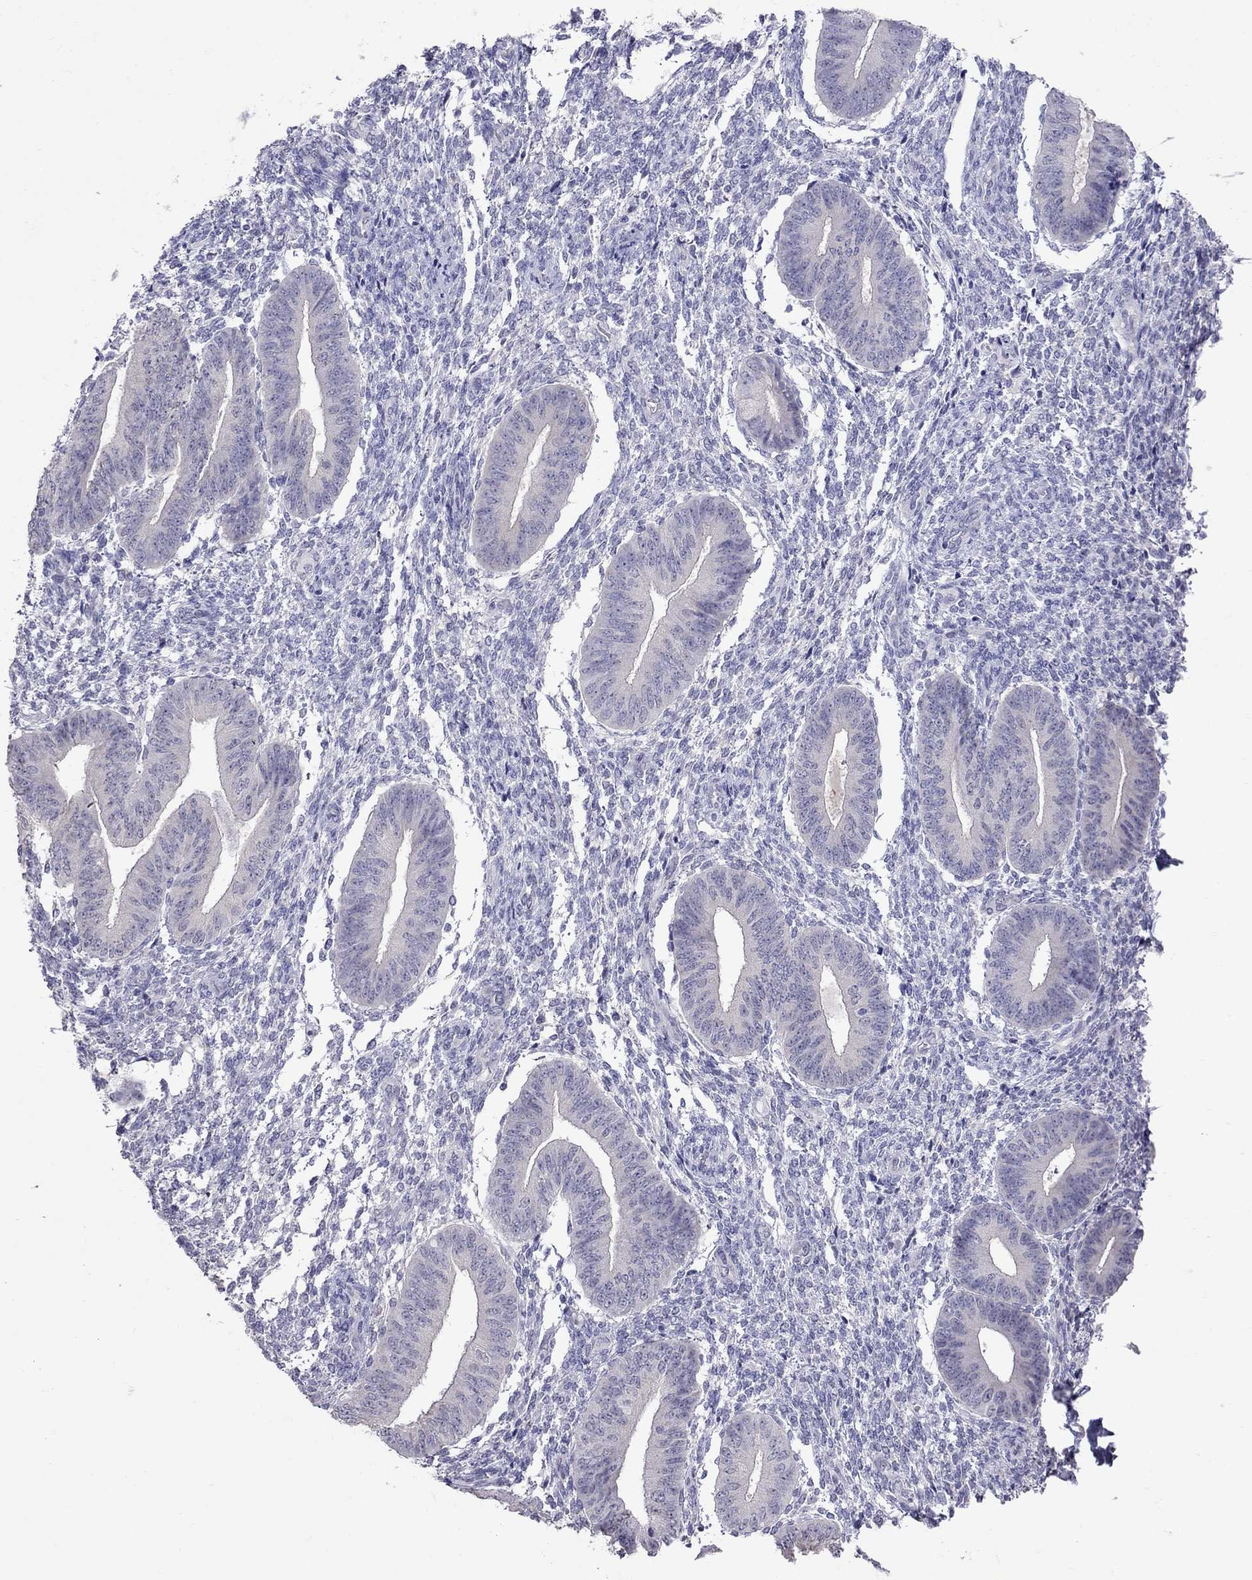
{"staining": {"intensity": "negative", "quantity": "none", "location": "none"}, "tissue": "endometrium", "cell_type": "Cells in endometrial stroma", "image_type": "normal", "snomed": [{"axis": "morphology", "description": "Normal tissue, NOS"}, {"axis": "topography", "description": "Endometrium"}], "caption": "Human endometrium stained for a protein using immunohistochemistry (IHC) reveals no expression in cells in endometrial stroma.", "gene": "MYO3B", "patient": {"sex": "female", "age": 47}}